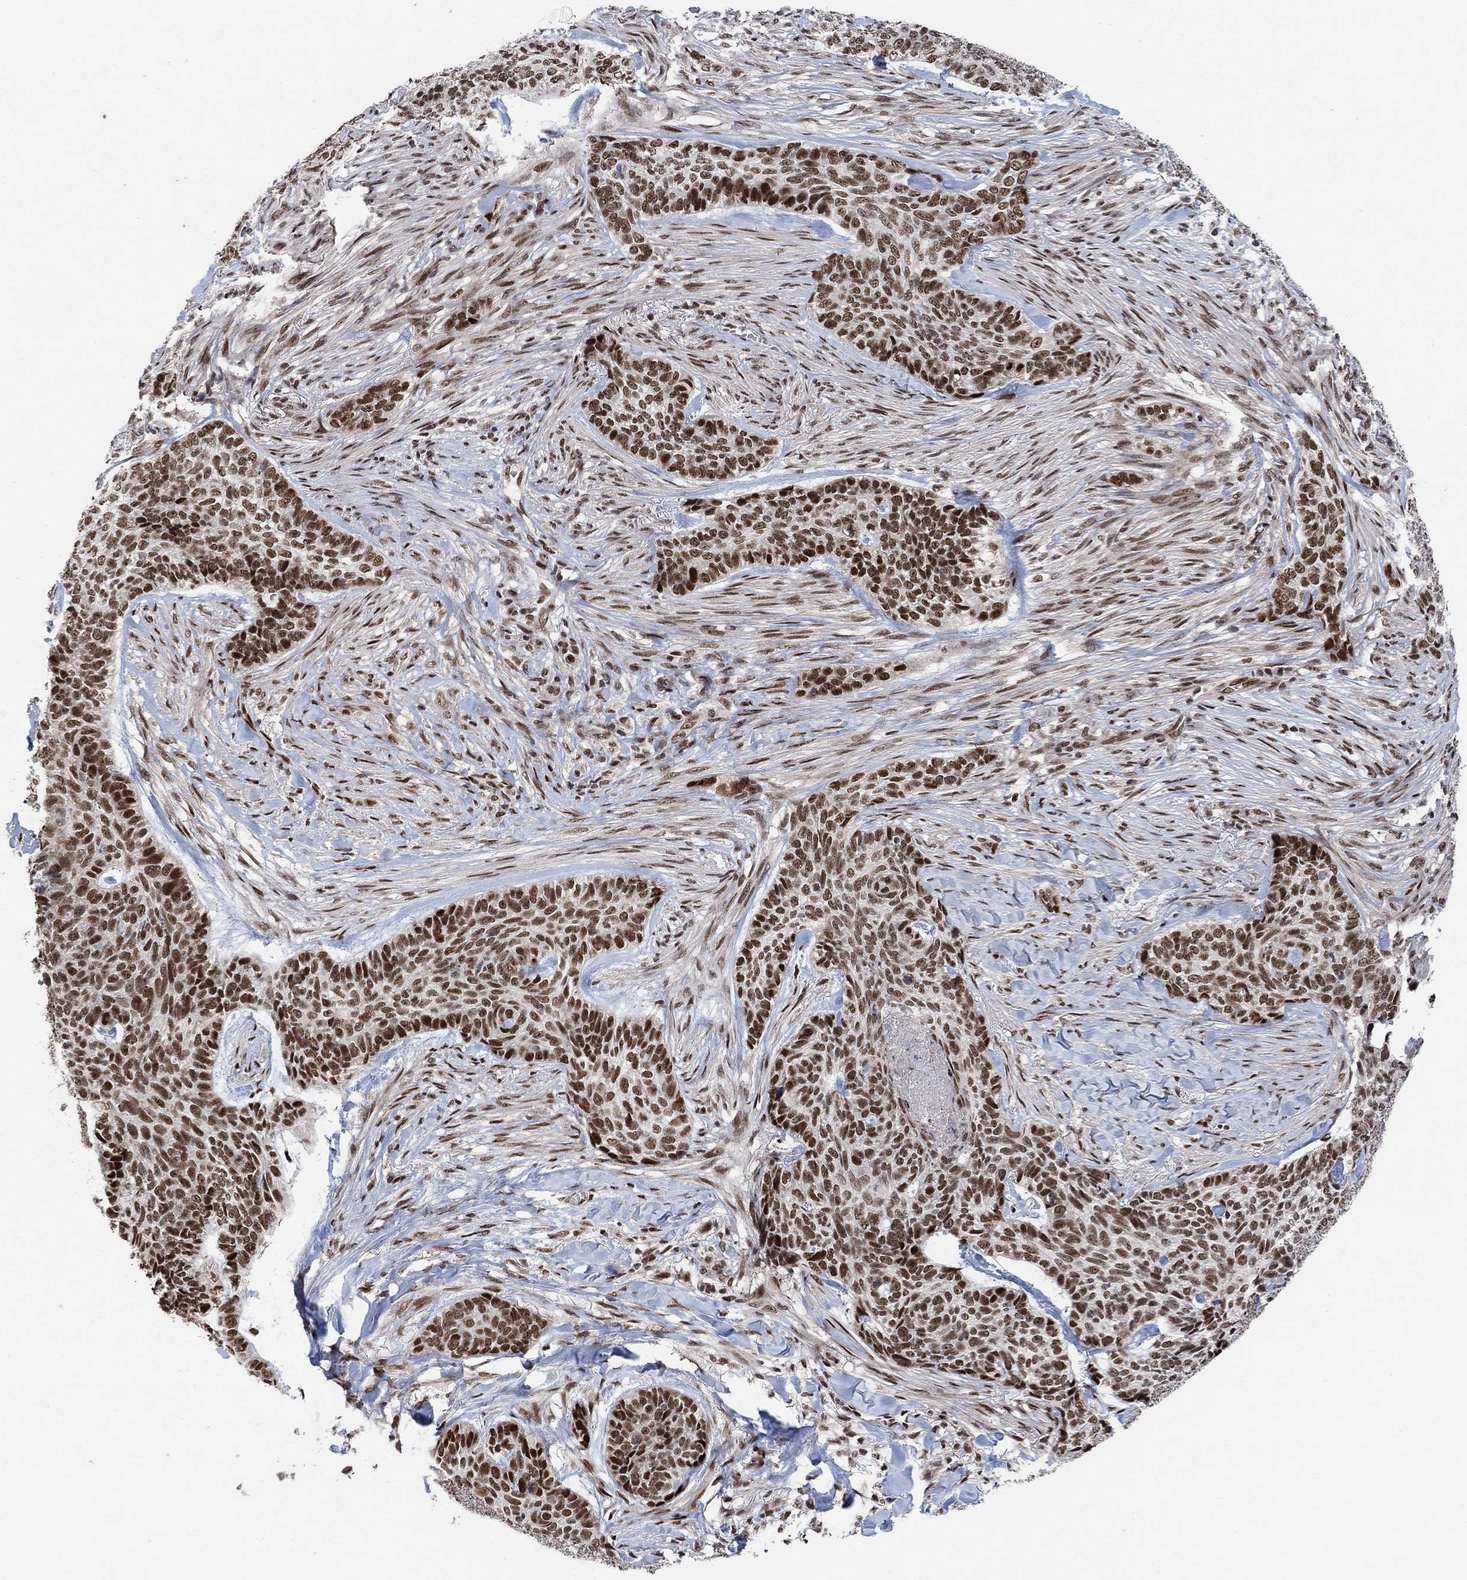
{"staining": {"intensity": "strong", "quantity": ">75%", "location": "nuclear"}, "tissue": "skin cancer", "cell_type": "Tumor cells", "image_type": "cancer", "snomed": [{"axis": "morphology", "description": "Basal cell carcinoma"}, {"axis": "topography", "description": "Skin"}], "caption": "Brown immunohistochemical staining in human skin cancer demonstrates strong nuclear positivity in about >75% of tumor cells.", "gene": "E4F1", "patient": {"sex": "female", "age": 69}}